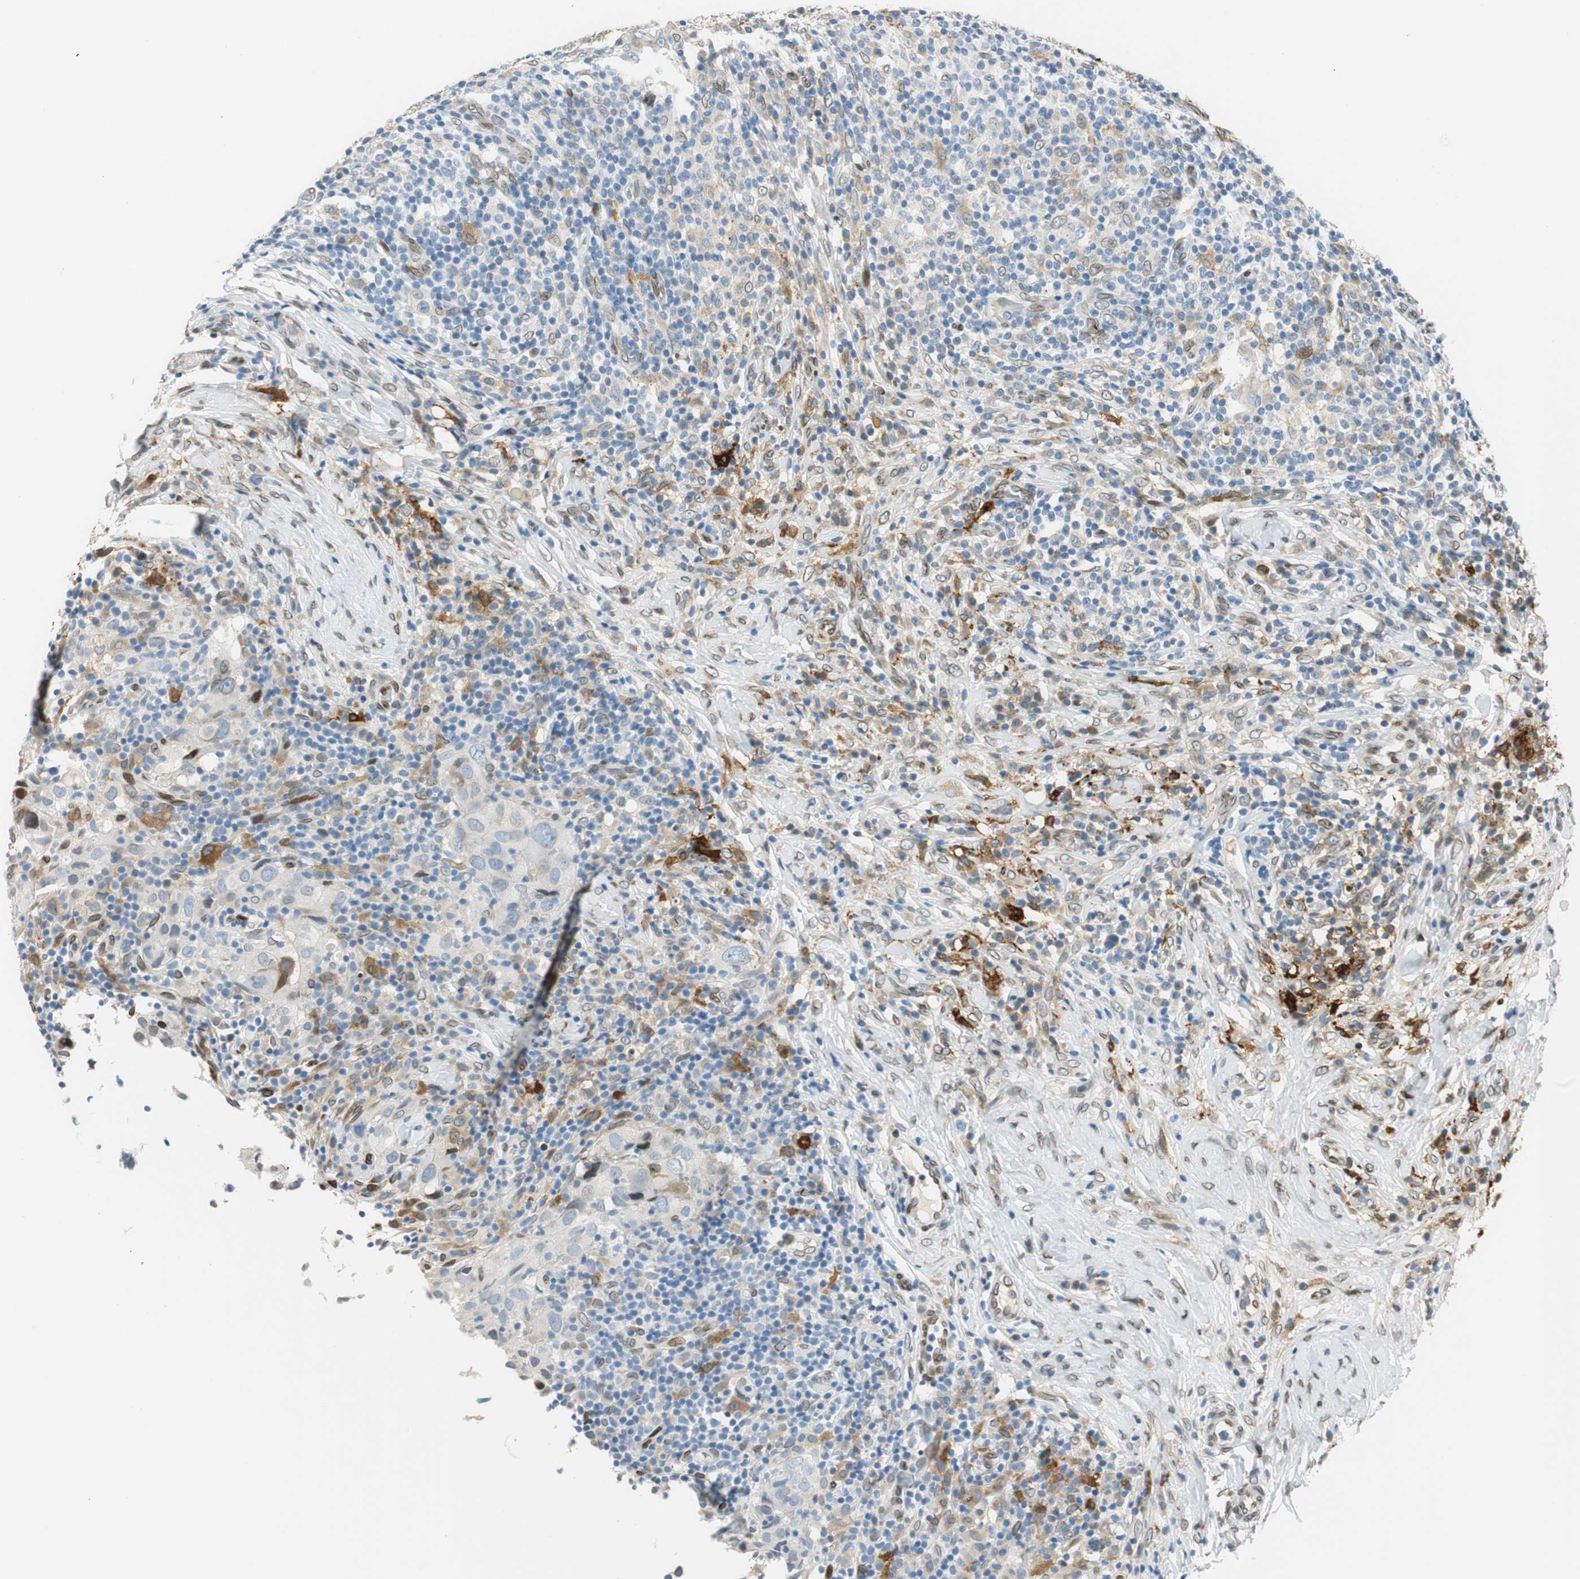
{"staining": {"intensity": "negative", "quantity": "none", "location": "none"}, "tissue": "breast cancer", "cell_type": "Tumor cells", "image_type": "cancer", "snomed": [{"axis": "morphology", "description": "Duct carcinoma"}, {"axis": "topography", "description": "Breast"}], "caption": "The photomicrograph reveals no staining of tumor cells in breast cancer.", "gene": "TMEM260", "patient": {"sex": "female", "age": 37}}